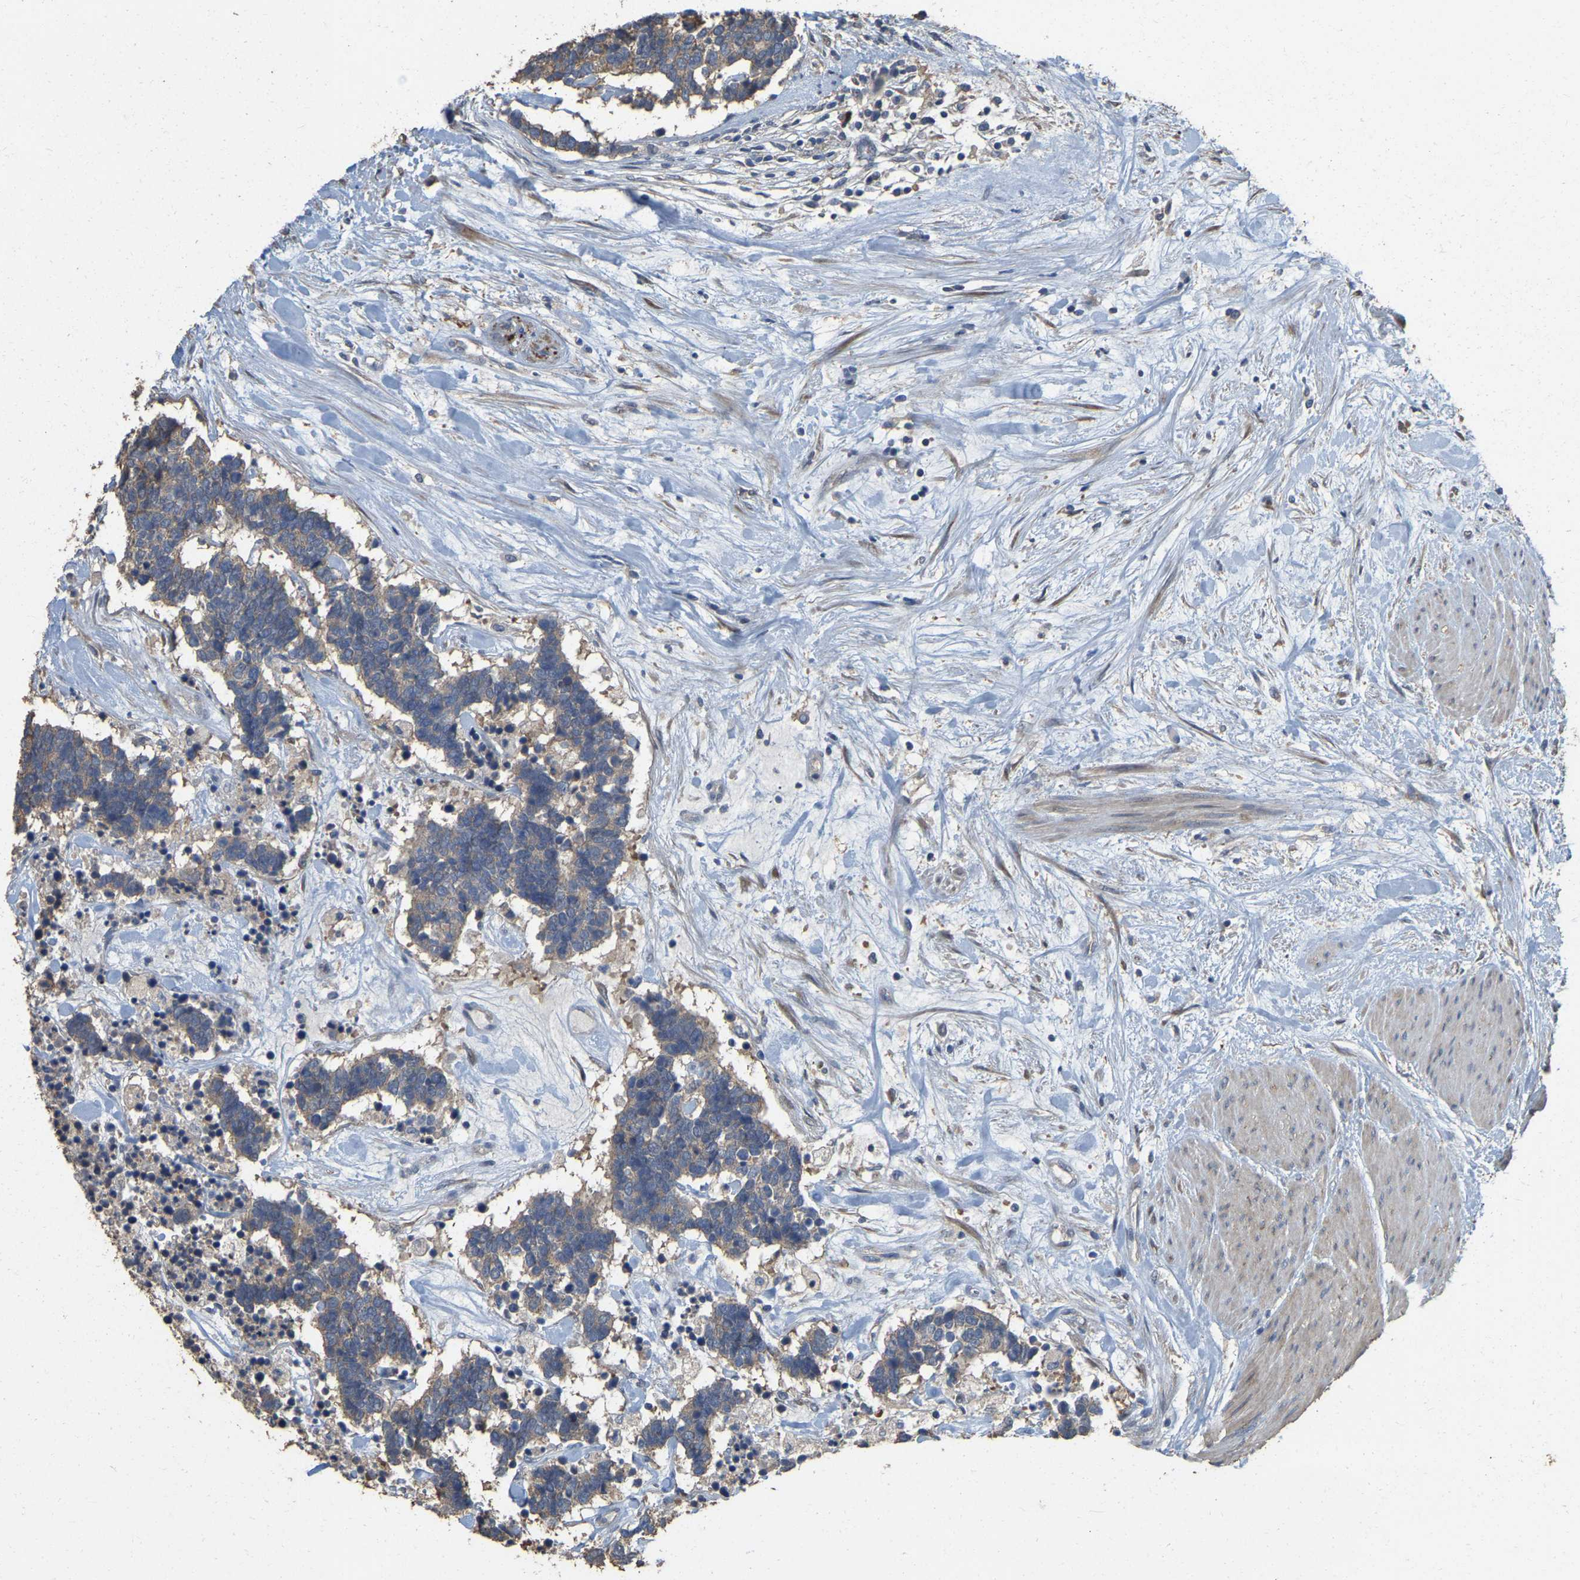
{"staining": {"intensity": "weak", "quantity": ">75%", "location": "cytoplasmic/membranous"}, "tissue": "carcinoid", "cell_type": "Tumor cells", "image_type": "cancer", "snomed": [{"axis": "morphology", "description": "Carcinoma, NOS"}, {"axis": "morphology", "description": "Carcinoid, malignant, NOS"}, {"axis": "topography", "description": "Urinary bladder"}], "caption": "Carcinoid (malignant) stained with DAB immunohistochemistry displays low levels of weak cytoplasmic/membranous expression in approximately >75% of tumor cells. (IHC, brightfield microscopy, high magnification).", "gene": "NCS1", "patient": {"sex": "male", "age": 57}}